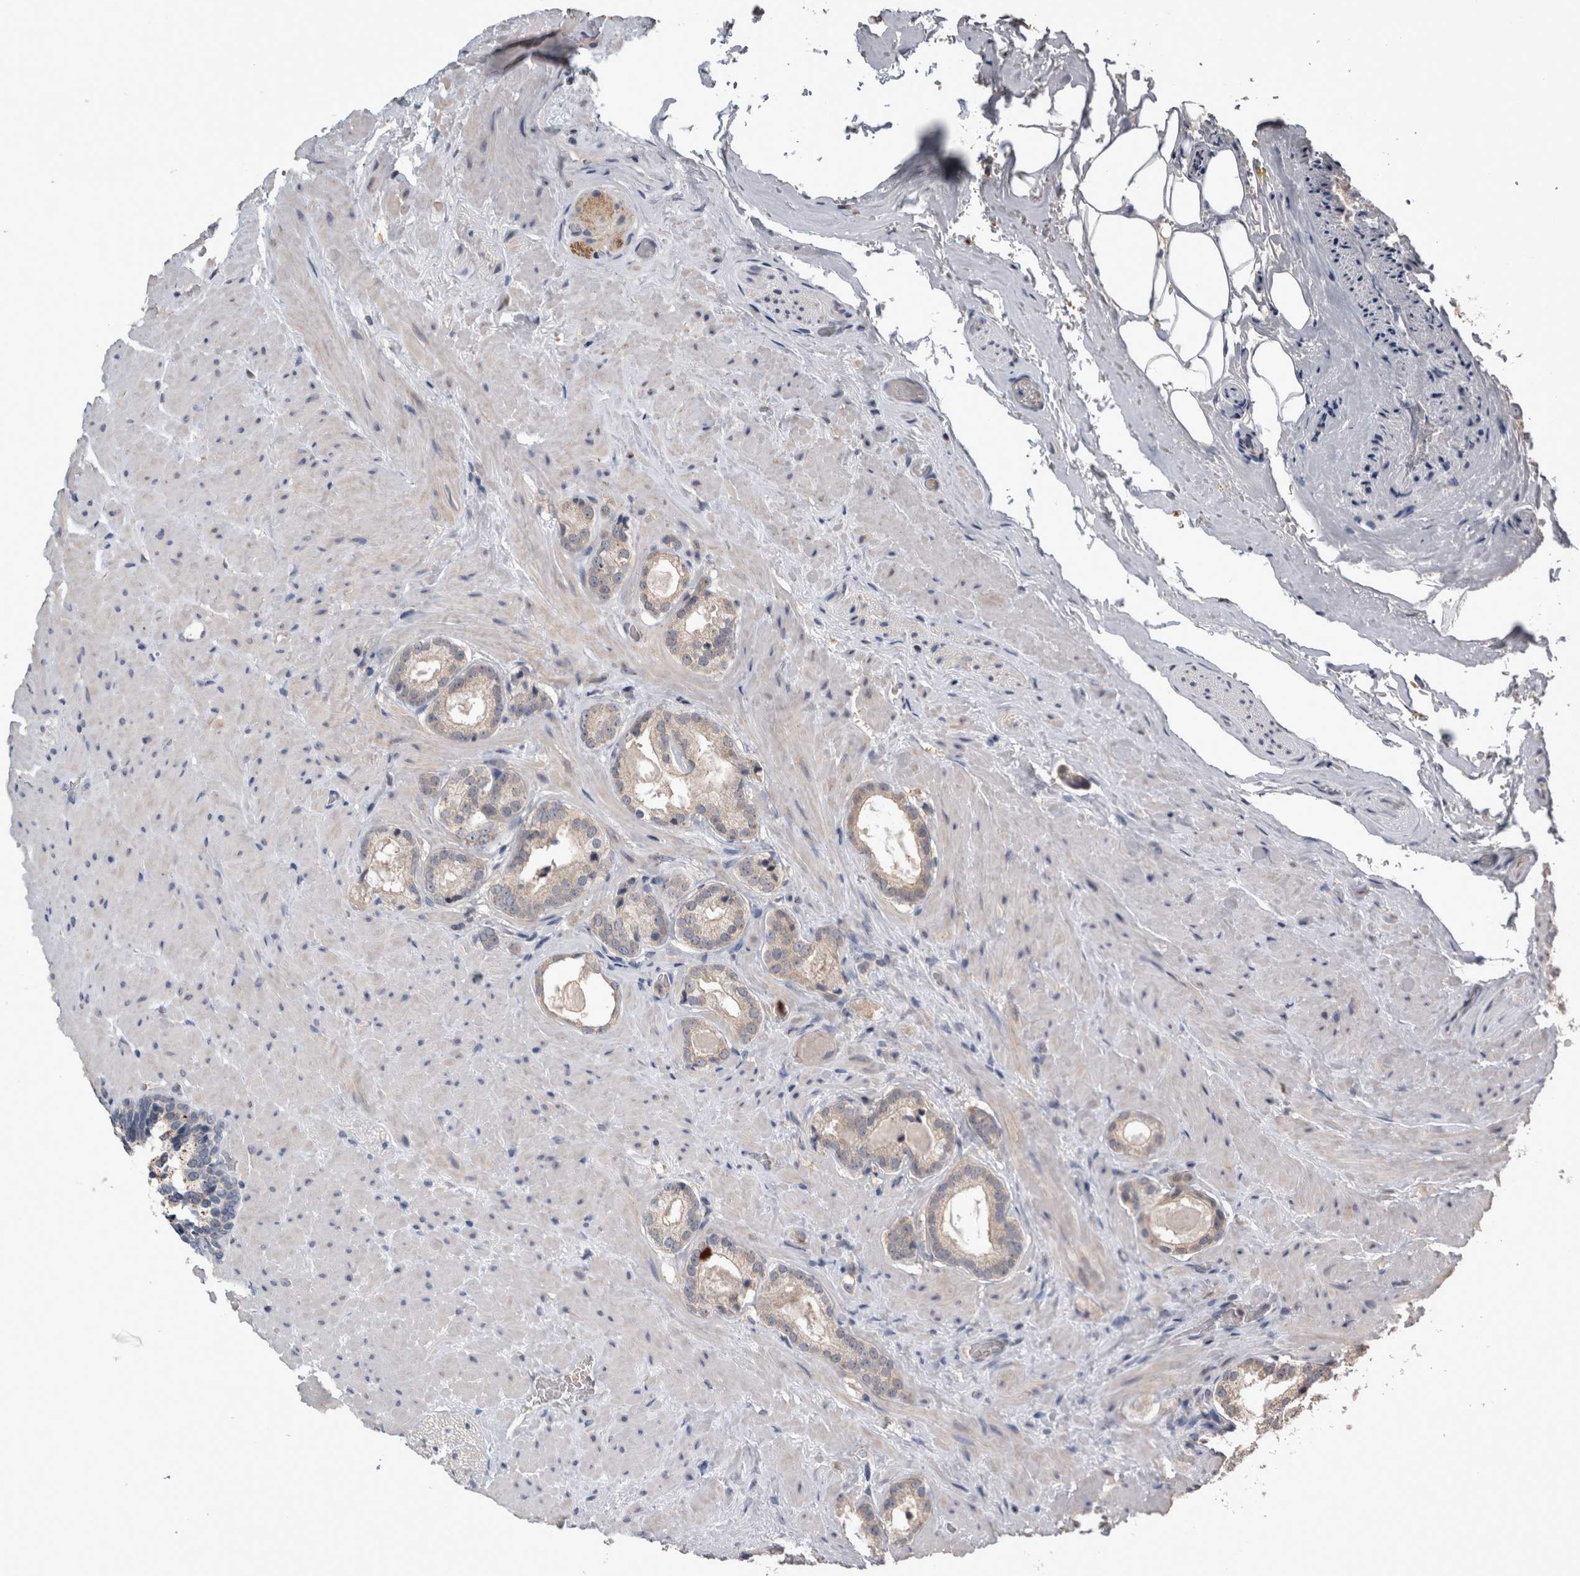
{"staining": {"intensity": "weak", "quantity": "25%-75%", "location": "cytoplasmic/membranous"}, "tissue": "prostate cancer", "cell_type": "Tumor cells", "image_type": "cancer", "snomed": [{"axis": "morphology", "description": "Adenocarcinoma, High grade"}, {"axis": "topography", "description": "Prostate"}], "caption": "Immunohistochemistry (DAB) staining of prostate cancer exhibits weak cytoplasmic/membranous protein positivity in about 25%-75% of tumor cells.", "gene": "ANXA13", "patient": {"sex": "male", "age": 64}}